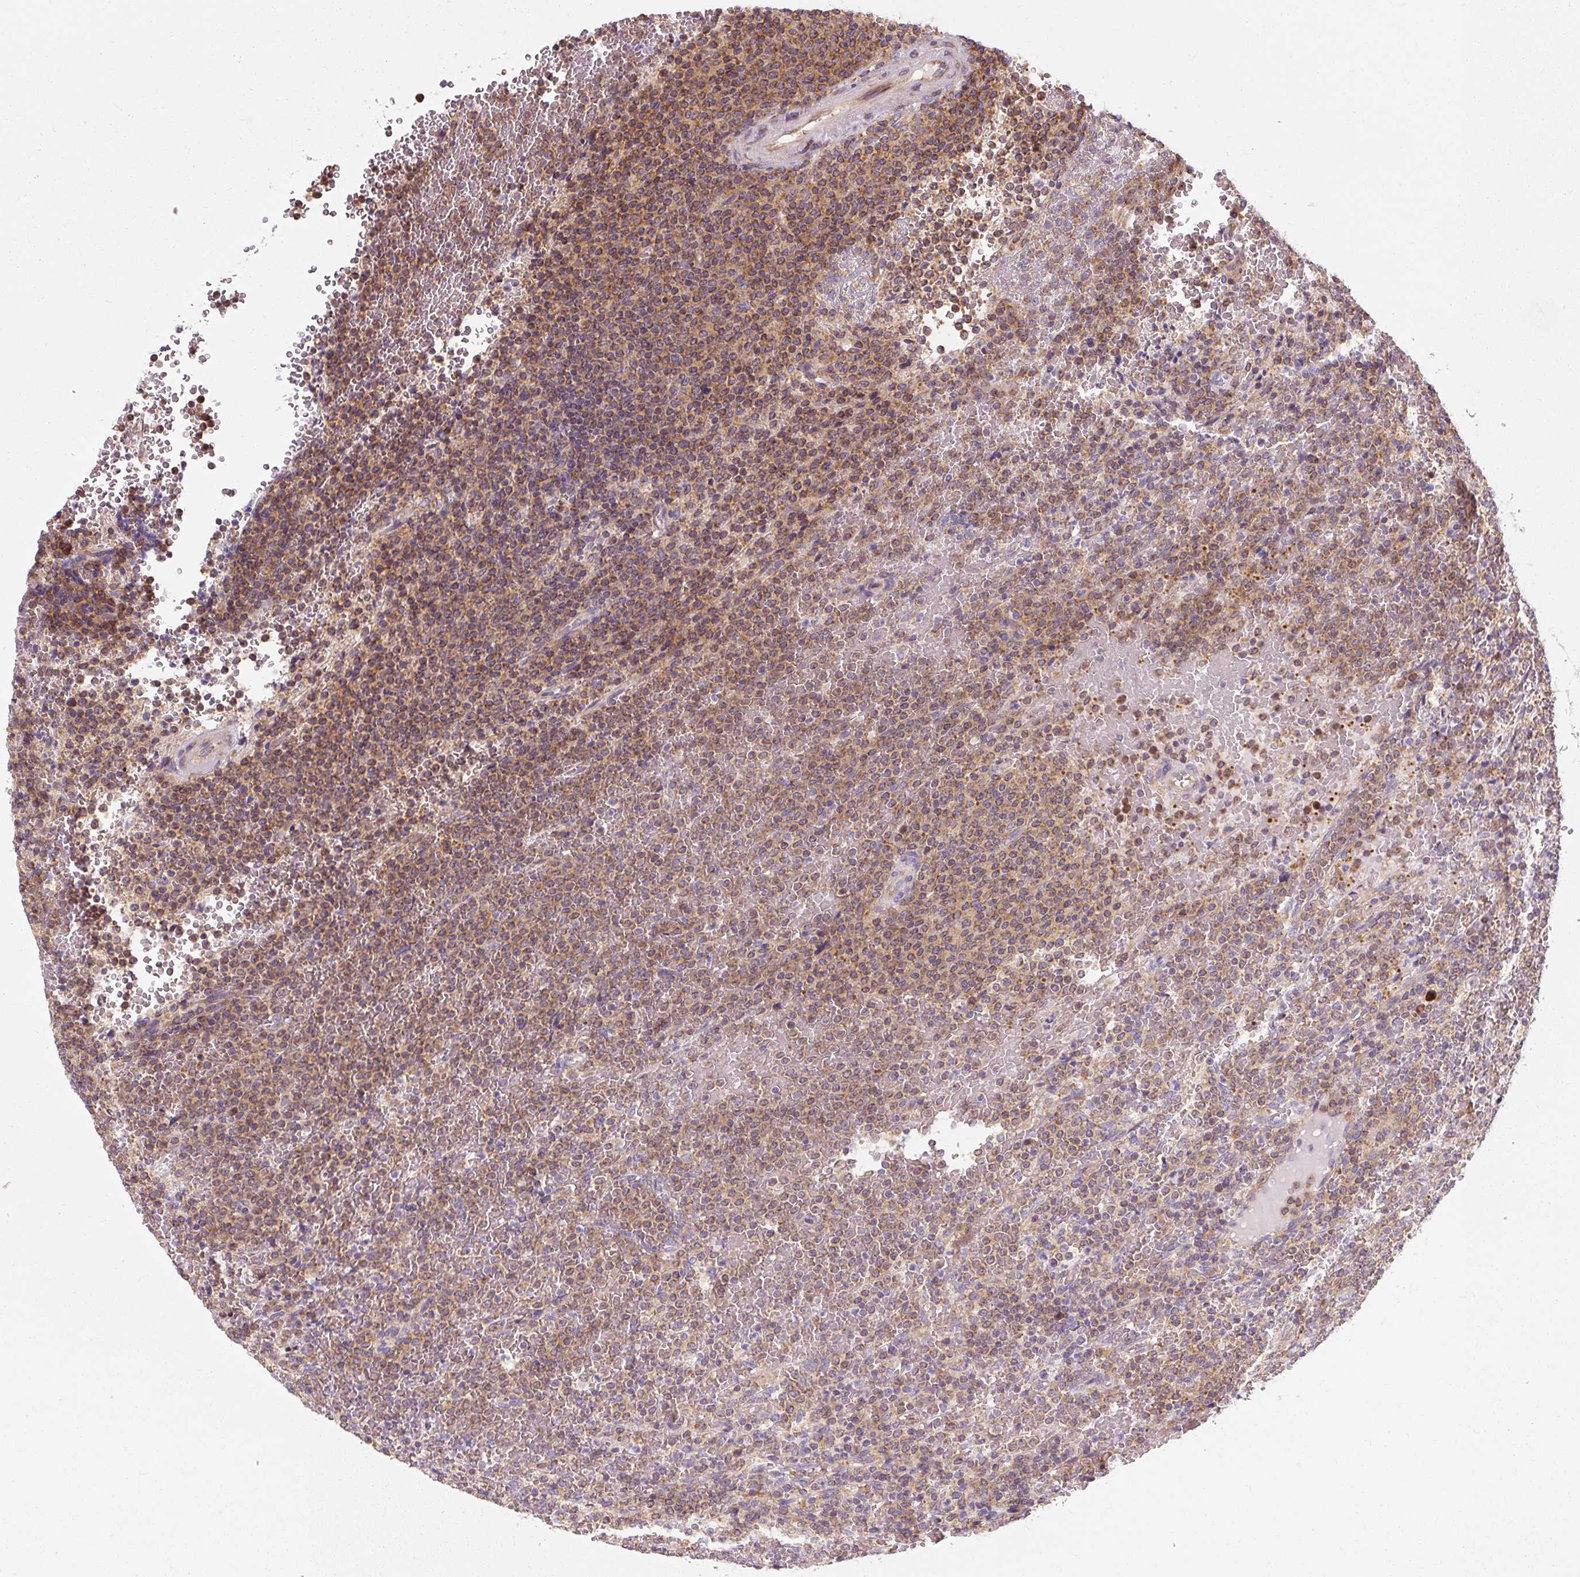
{"staining": {"intensity": "moderate", "quantity": ">75%", "location": "cytoplasmic/membranous"}, "tissue": "lymphoma", "cell_type": "Tumor cells", "image_type": "cancer", "snomed": [{"axis": "morphology", "description": "Malignant lymphoma, non-Hodgkin's type, Low grade"}, {"axis": "topography", "description": "Spleen"}], "caption": "The photomicrograph reveals a brown stain indicating the presence of a protein in the cytoplasmic/membranous of tumor cells in malignant lymphoma, non-Hodgkin's type (low-grade). Ihc stains the protein in brown and the nuclei are stained blue.", "gene": "PRSS48", "patient": {"sex": "male", "age": 60}}